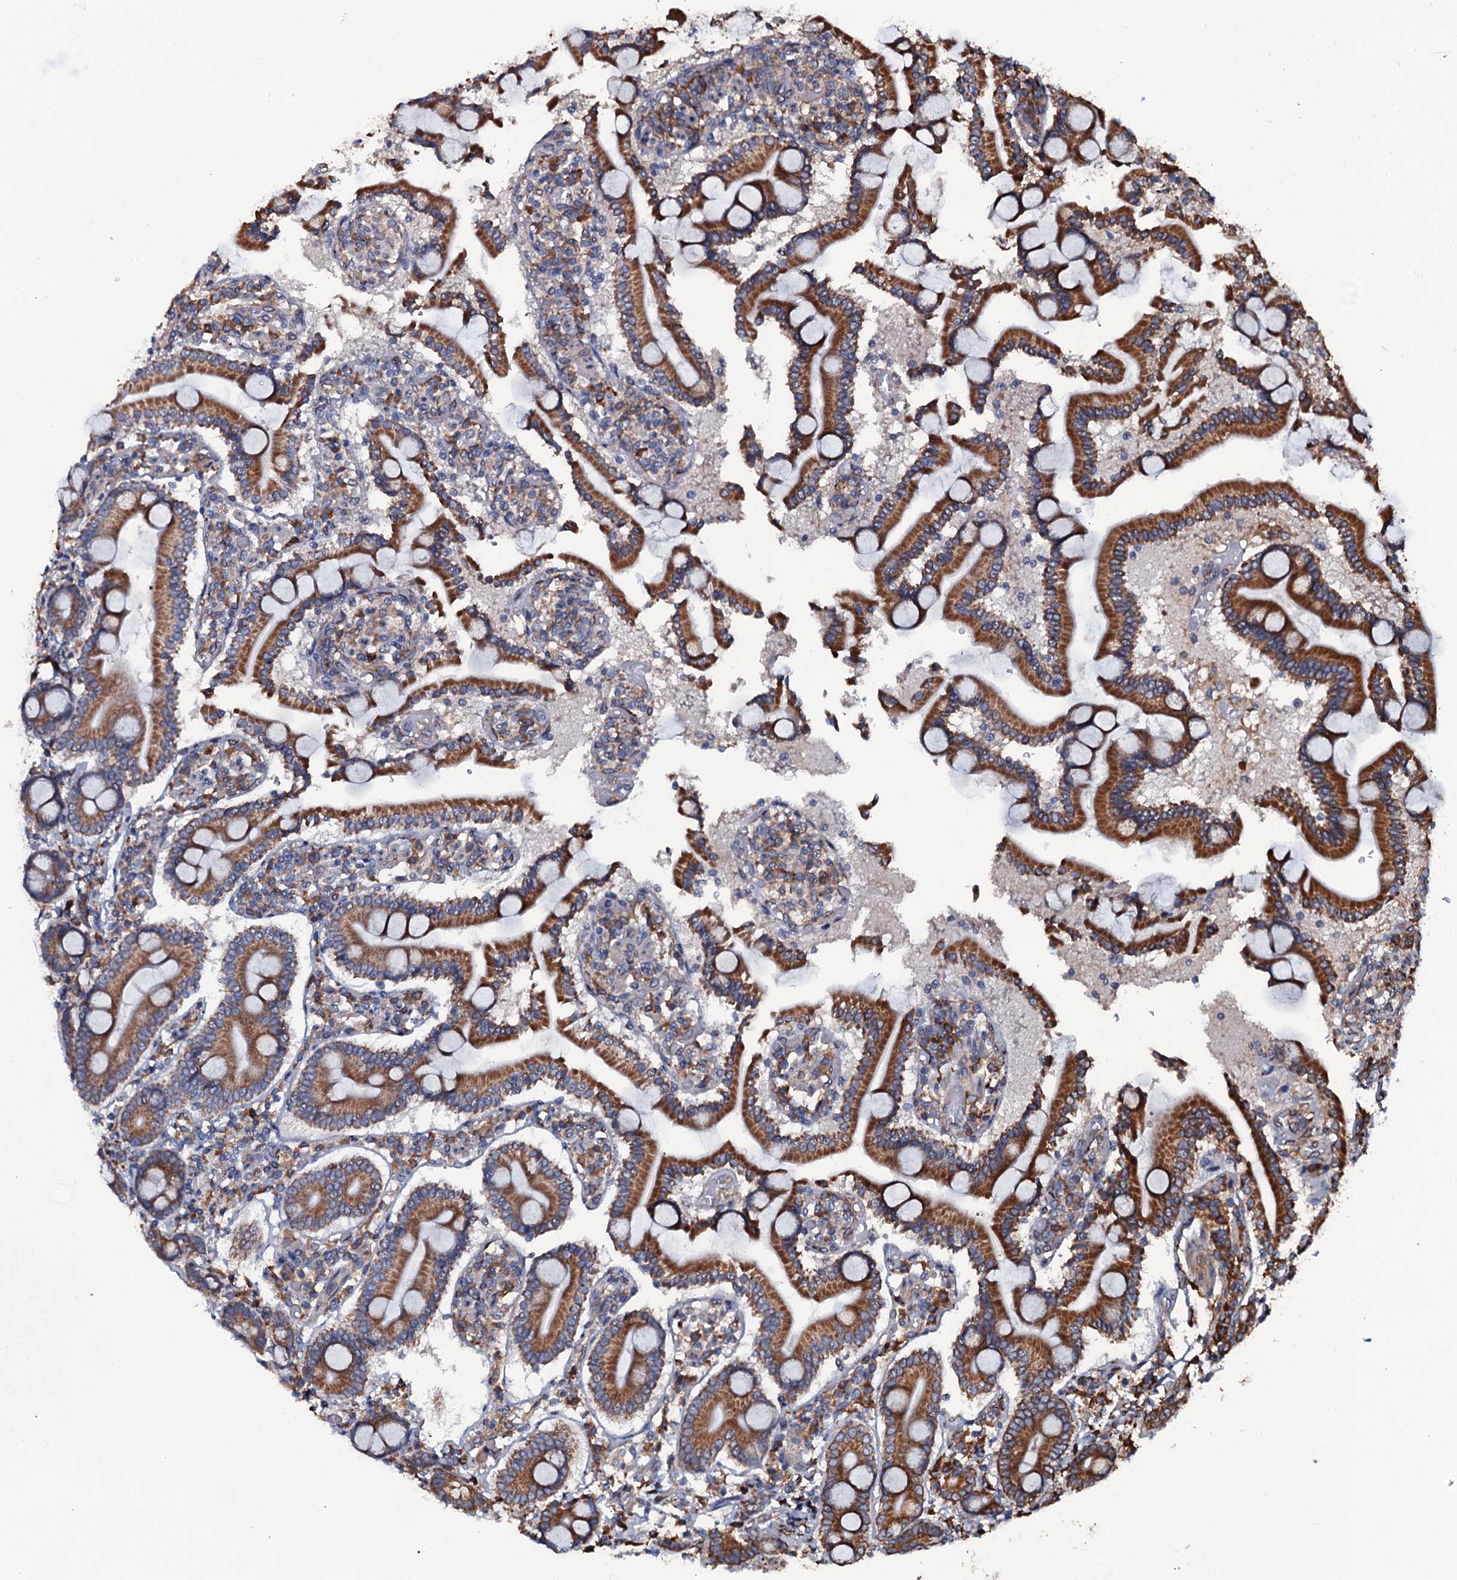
{"staining": {"intensity": "strong", "quantity": ">75%", "location": "cytoplasmic/membranous"}, "tissue": "duodenum", "cell_type": "Glandular cells", "image_type": "normal", "snomed": [{"axis": "morphology", "description": "Normal tissue, NOS"}, {"axis": "topography", "description": "Duodenum"}], "caption": "Immunohistochemistry of unremarkable human duodenum reveals high levels of strong cytoplasmic/membranous staining in approximately >75% of glandular cells.", "gene": "RAB12", "patient": {"sex": "male", "age": 55}}